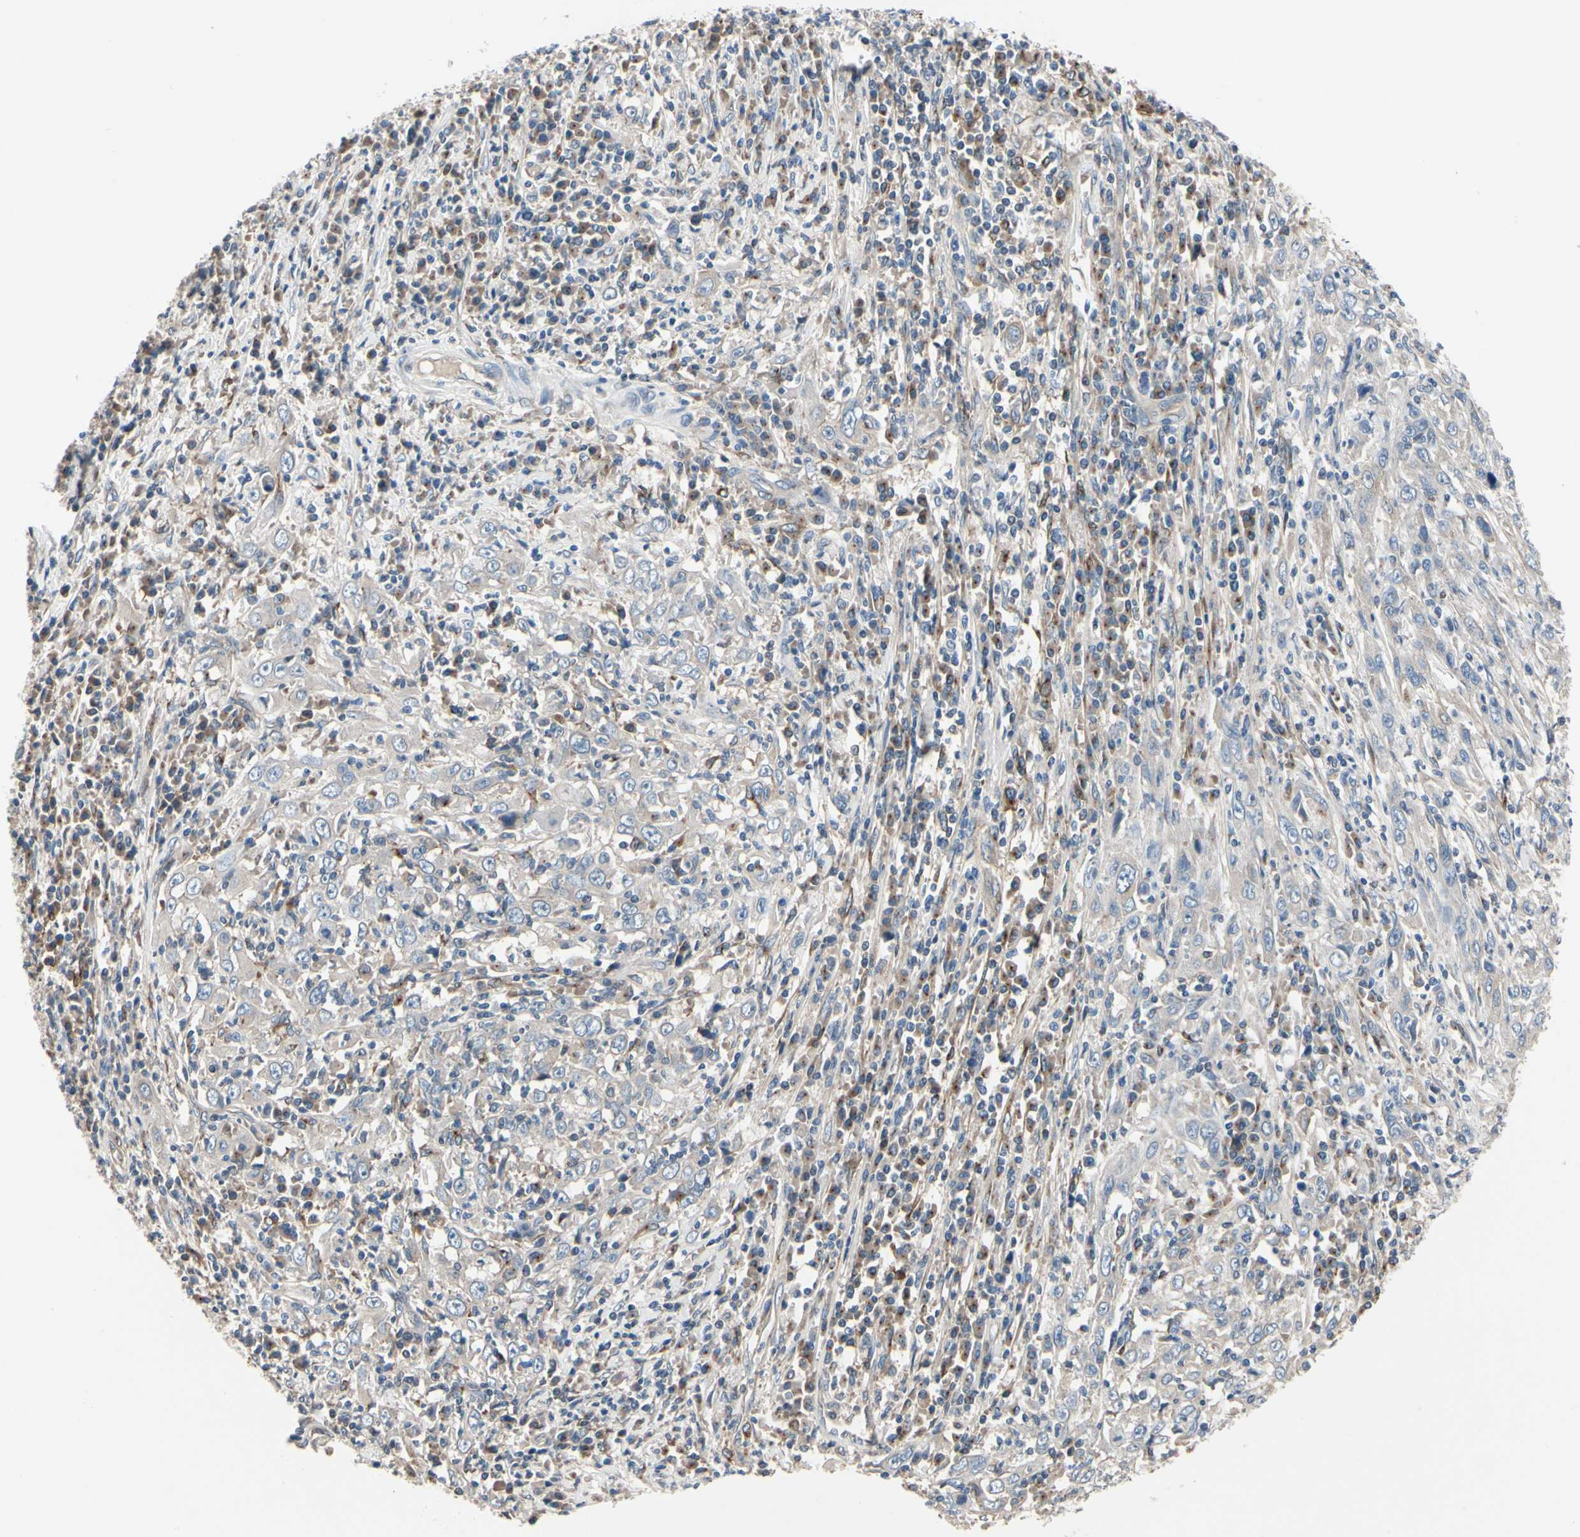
{"staining": {"intensity": "negative", "quantity": "none", "location": "none"}, "tissue": "cervical cancer", "cell_type": "Tumor cells", "image_type": "cancer", "snomed": [{"axis": "morphology", "description": "Squamous cell carcinoma, NOS"}, {"axis": "topography", "description": "Cervix"}], "caption": "This is a histopathology image of immunohistochemistry staining of cervical cancer, which shows no expression in tumor cells.", "gene": "PRKAR2B", "patient": {"sex": "female", "age": 46}}